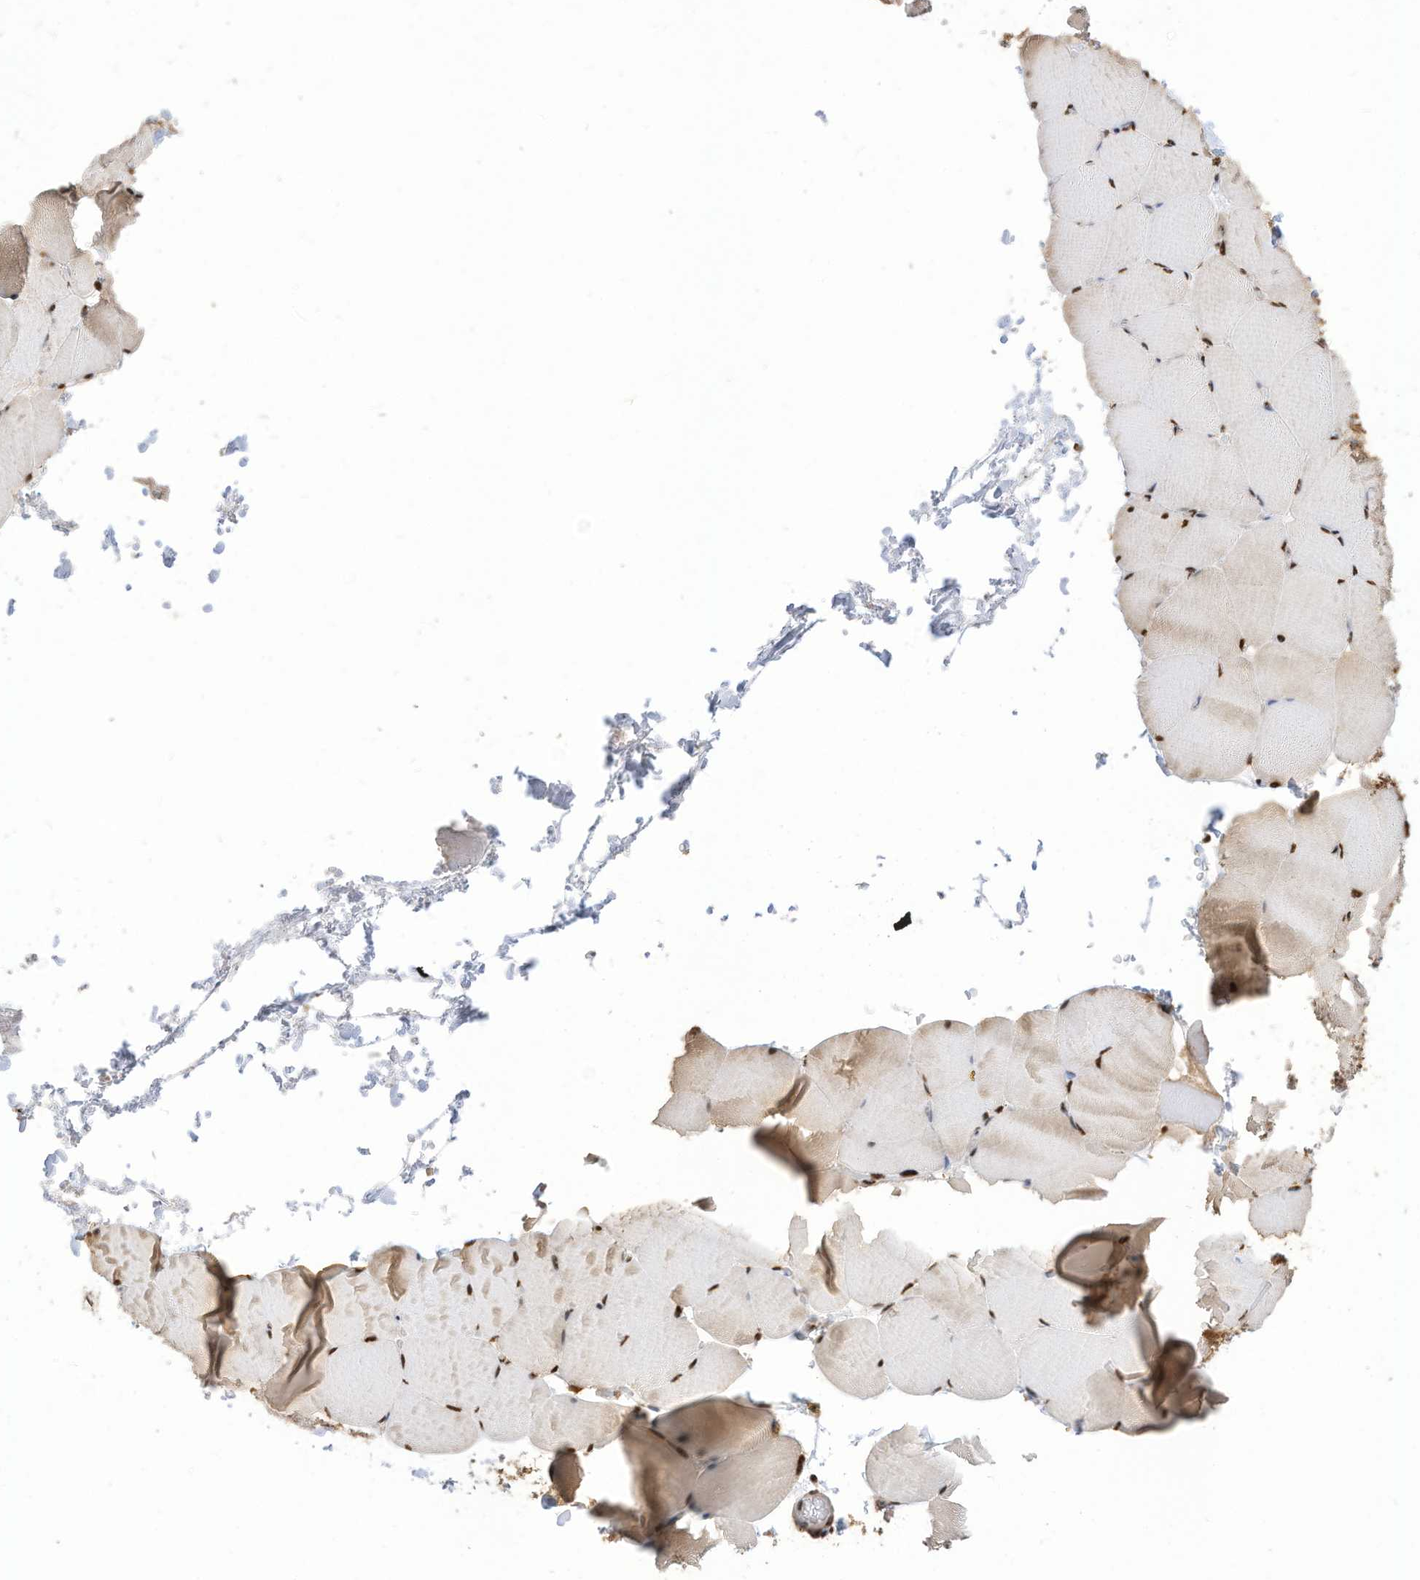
{"staining": {"intensity": "strong", "quantity": ">75%", "location": "nuclear"}, "tissue": "skeletal muscle", "cell_type": "Myocytes", "image_type": "normal", "snomed": [{"axis": "morphology", "description": "Normal tissue, NOS"}, {"axis": "topography", "description": "Skeletal muscle"}, {"axis": "topography", "description": "Parathyroid gland"}], "caption": "DAB immunohistochemical staining of benign skeletal muscle displays strong nuclear protein positivity in about >75% of myocytes. (Brightfield microscopy of DAB IHC at high magnification).", "gene": "SF3A3", "patient": {"sex": "female", "age": 37}}